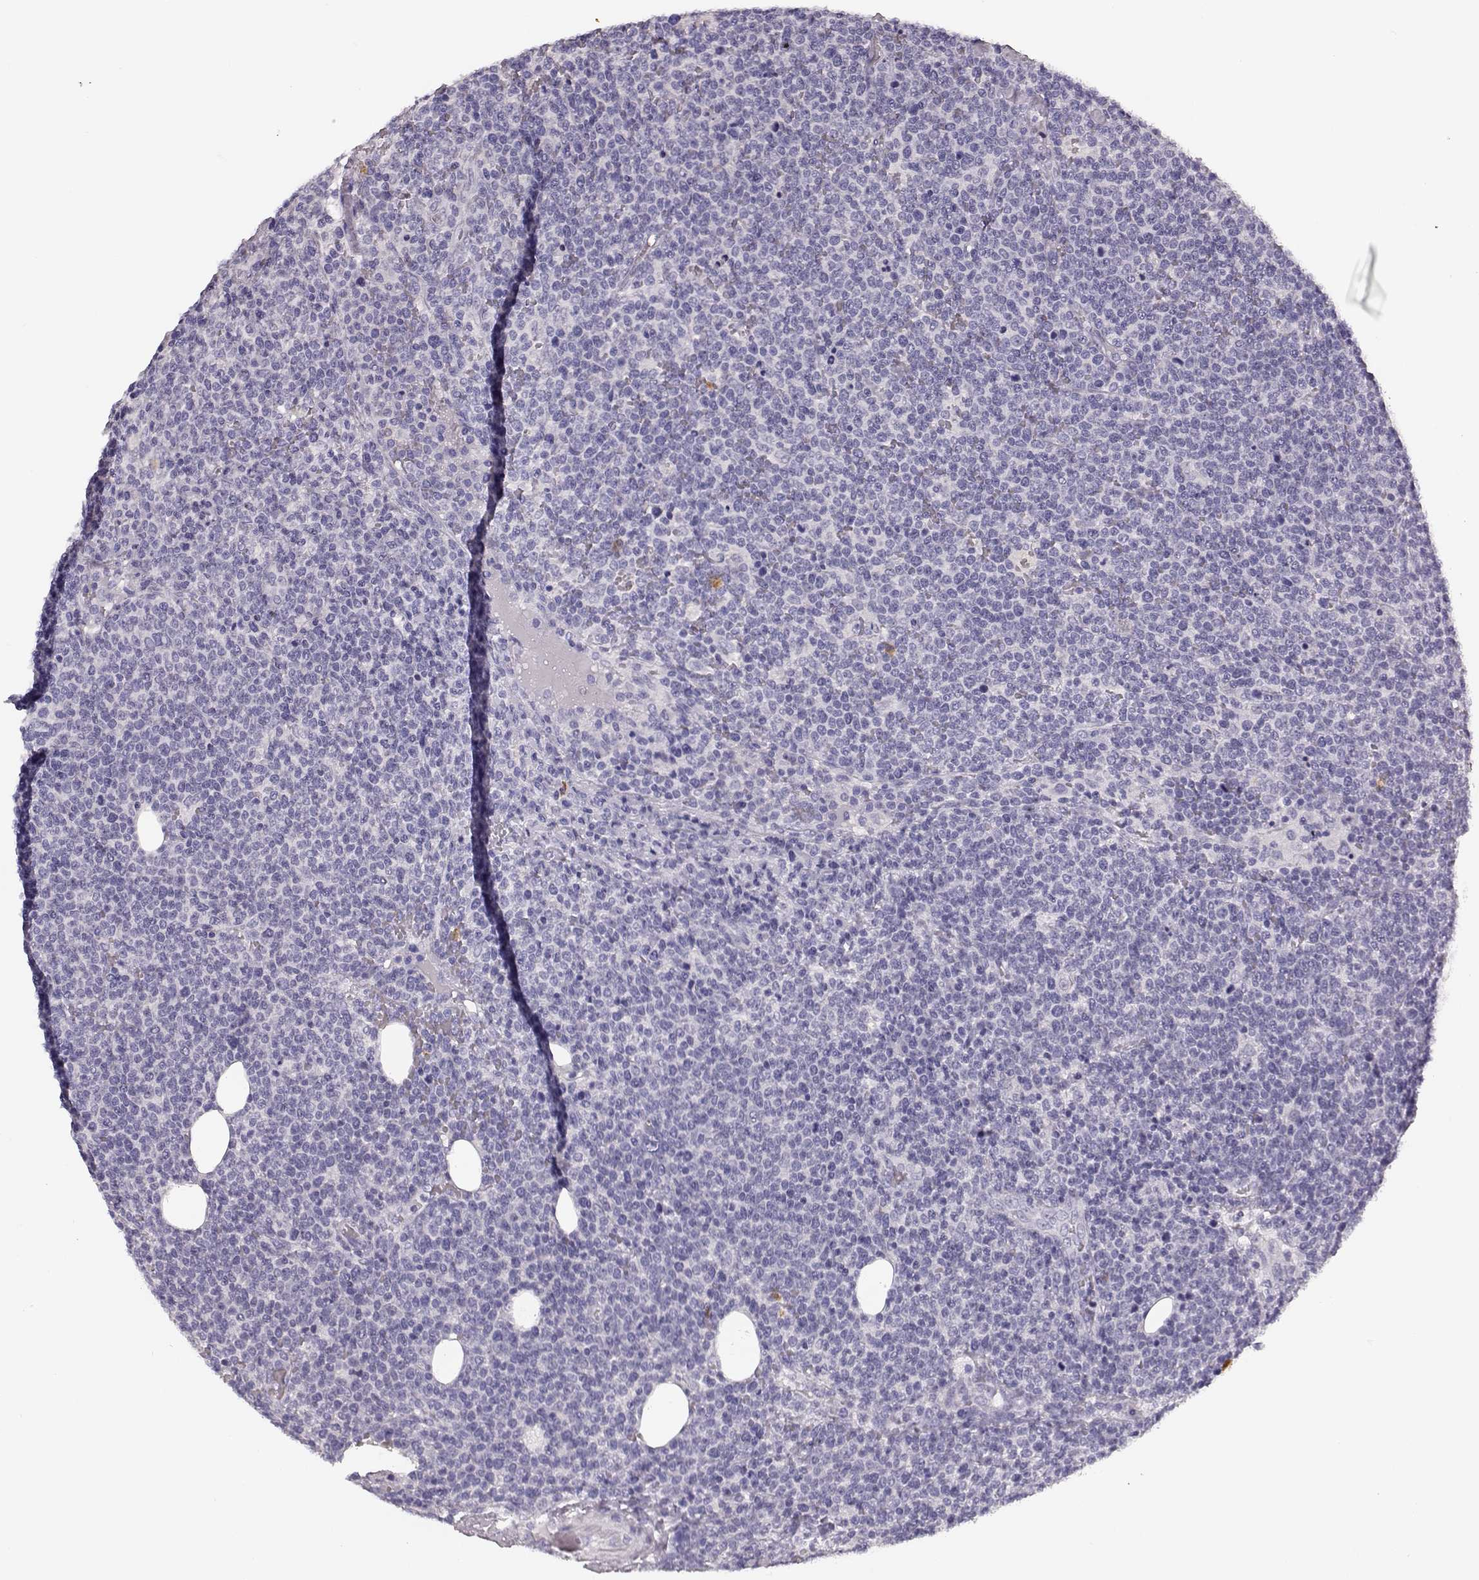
{"staining": {"intensity": "negative", "quantity": "none", "location": "none"}, "tissue": "lymphoma", "cell_type": "Tumor cells", "image_type": "cancer", "snomed": [{"axis": "morphology", "description": "Malignant lymphoma, non-Hodgkin's type, High grade"}, {"axis": "topography", "description": "Lymph node"}], "caption": "High power microscopy image of an immunohistochemistry (IHC) histopathology image of malignant lymphoma, non-Hodgkin's type (high-grade), revealing no significant expression in tumor cells.", "gene": "NPTXR", "patient": {"sex": "male", "age": 61}}